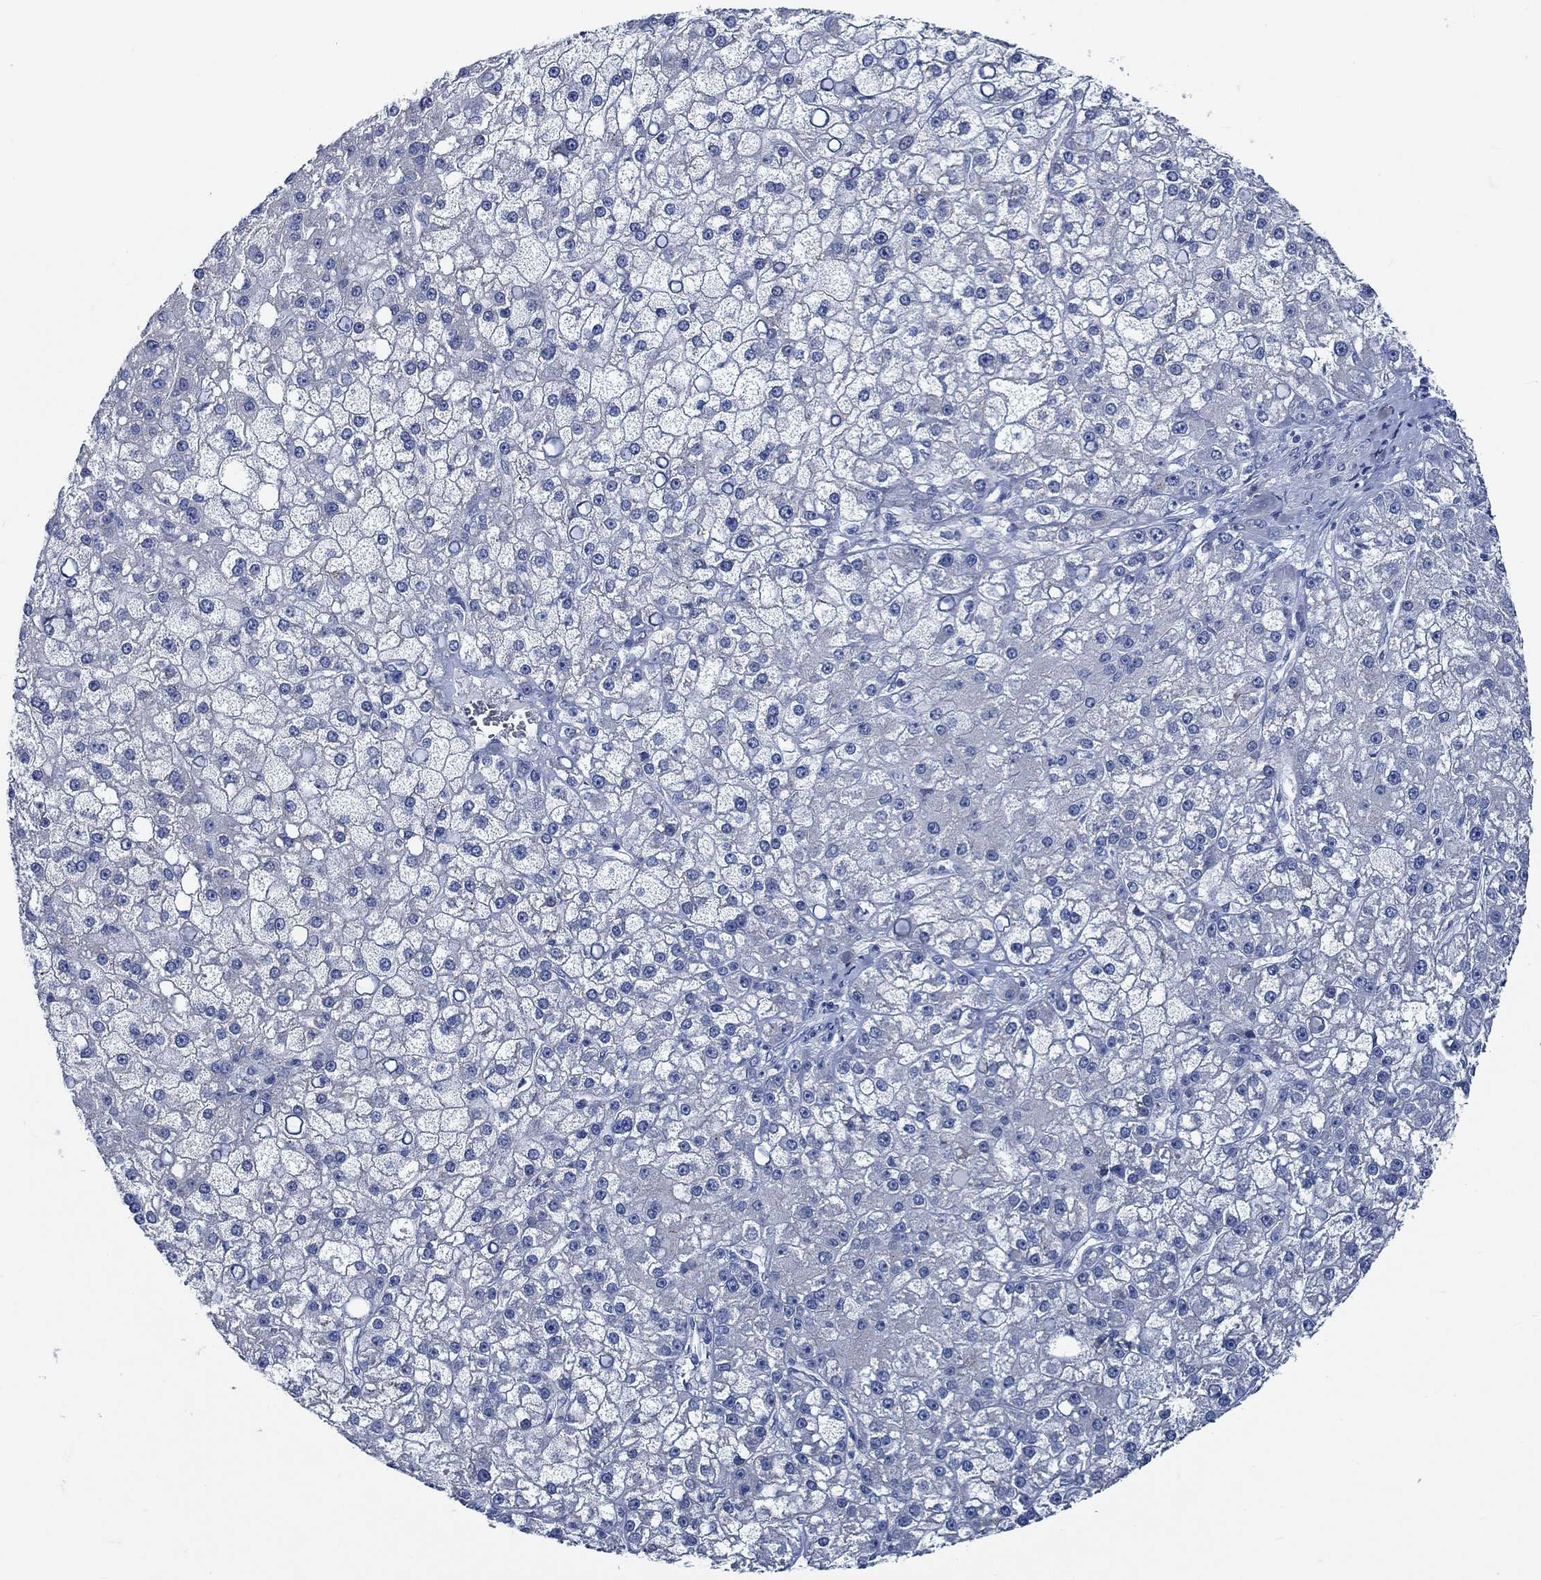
{"staining": {"intensity": "negative", "quantity": "none", "location": "none"}, "tissue": "liver cancer", "cell_type": "Tumor cells", "image_type": "cancer", "snomed": [{"axis": "morphology", "description": "Carcinoma, Hepatocellular, NOS"}, {"axis": "topography", "description": "Liver"}], "caption": "Immunohistochemical staining of liver cancer (hepatocellular carcinoma) reveals no significant expression in tumor cells.", "gene": "SVEP1", "patient": {"sex": "male", "age": 67}}